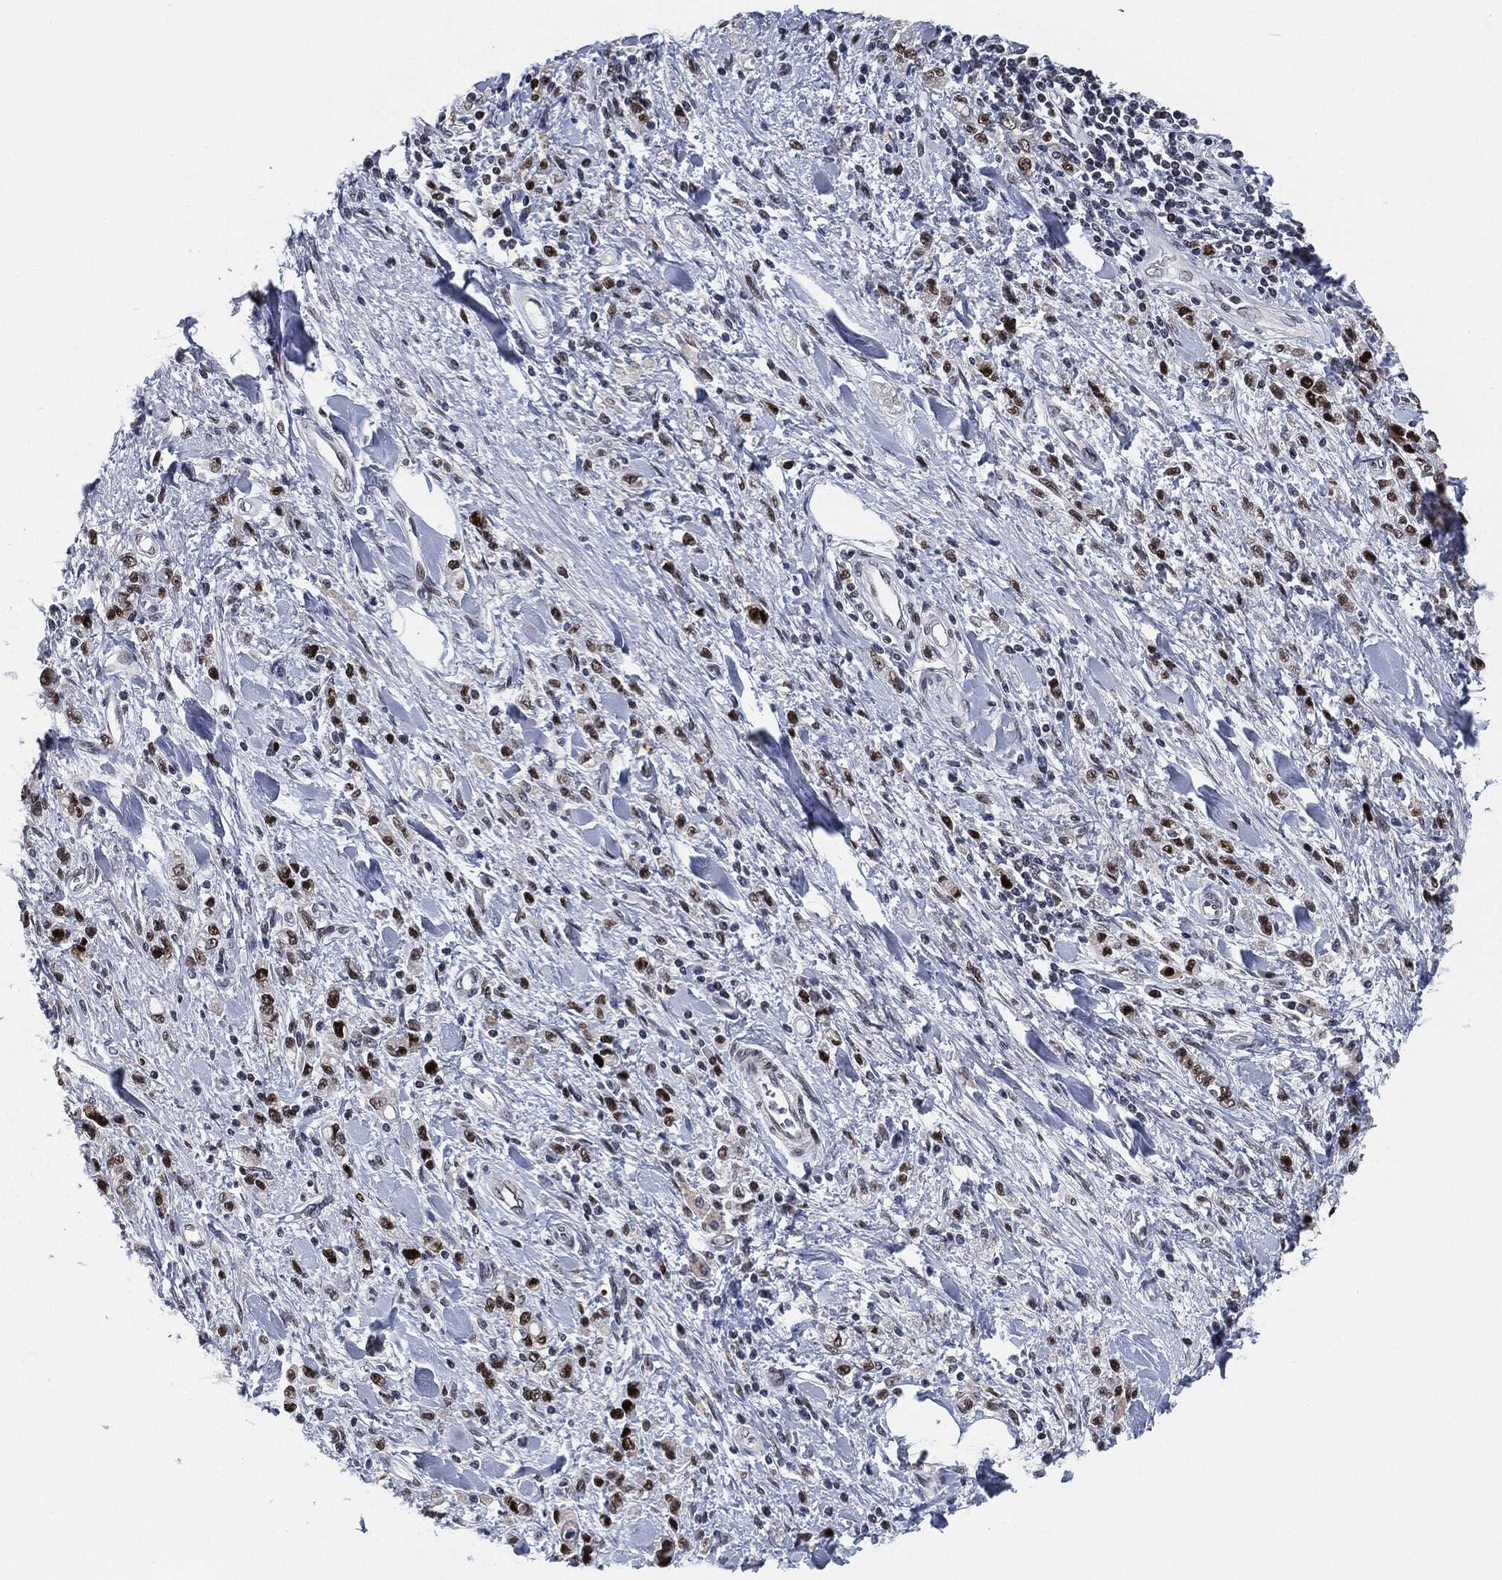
{"staining": {"intensity": "strong", "quantity": ">75%", "location": "nuclear"}, "tissue": "stomach cancer", "cell_type": "Tumor cells", "image_type": "cancer", "snomed": [{"axis": "morphology", "description": "Adenocarcinoma, NOS"}, {"axis": "topography", "description": "Stomach"}], "caption": "Human stomach cancer (adenocarcinoma) stained with a protein marker exhibits strong staining in tumor cells.", "gene": "PCNA", "patient": {"sex": "male", "age": 77}}